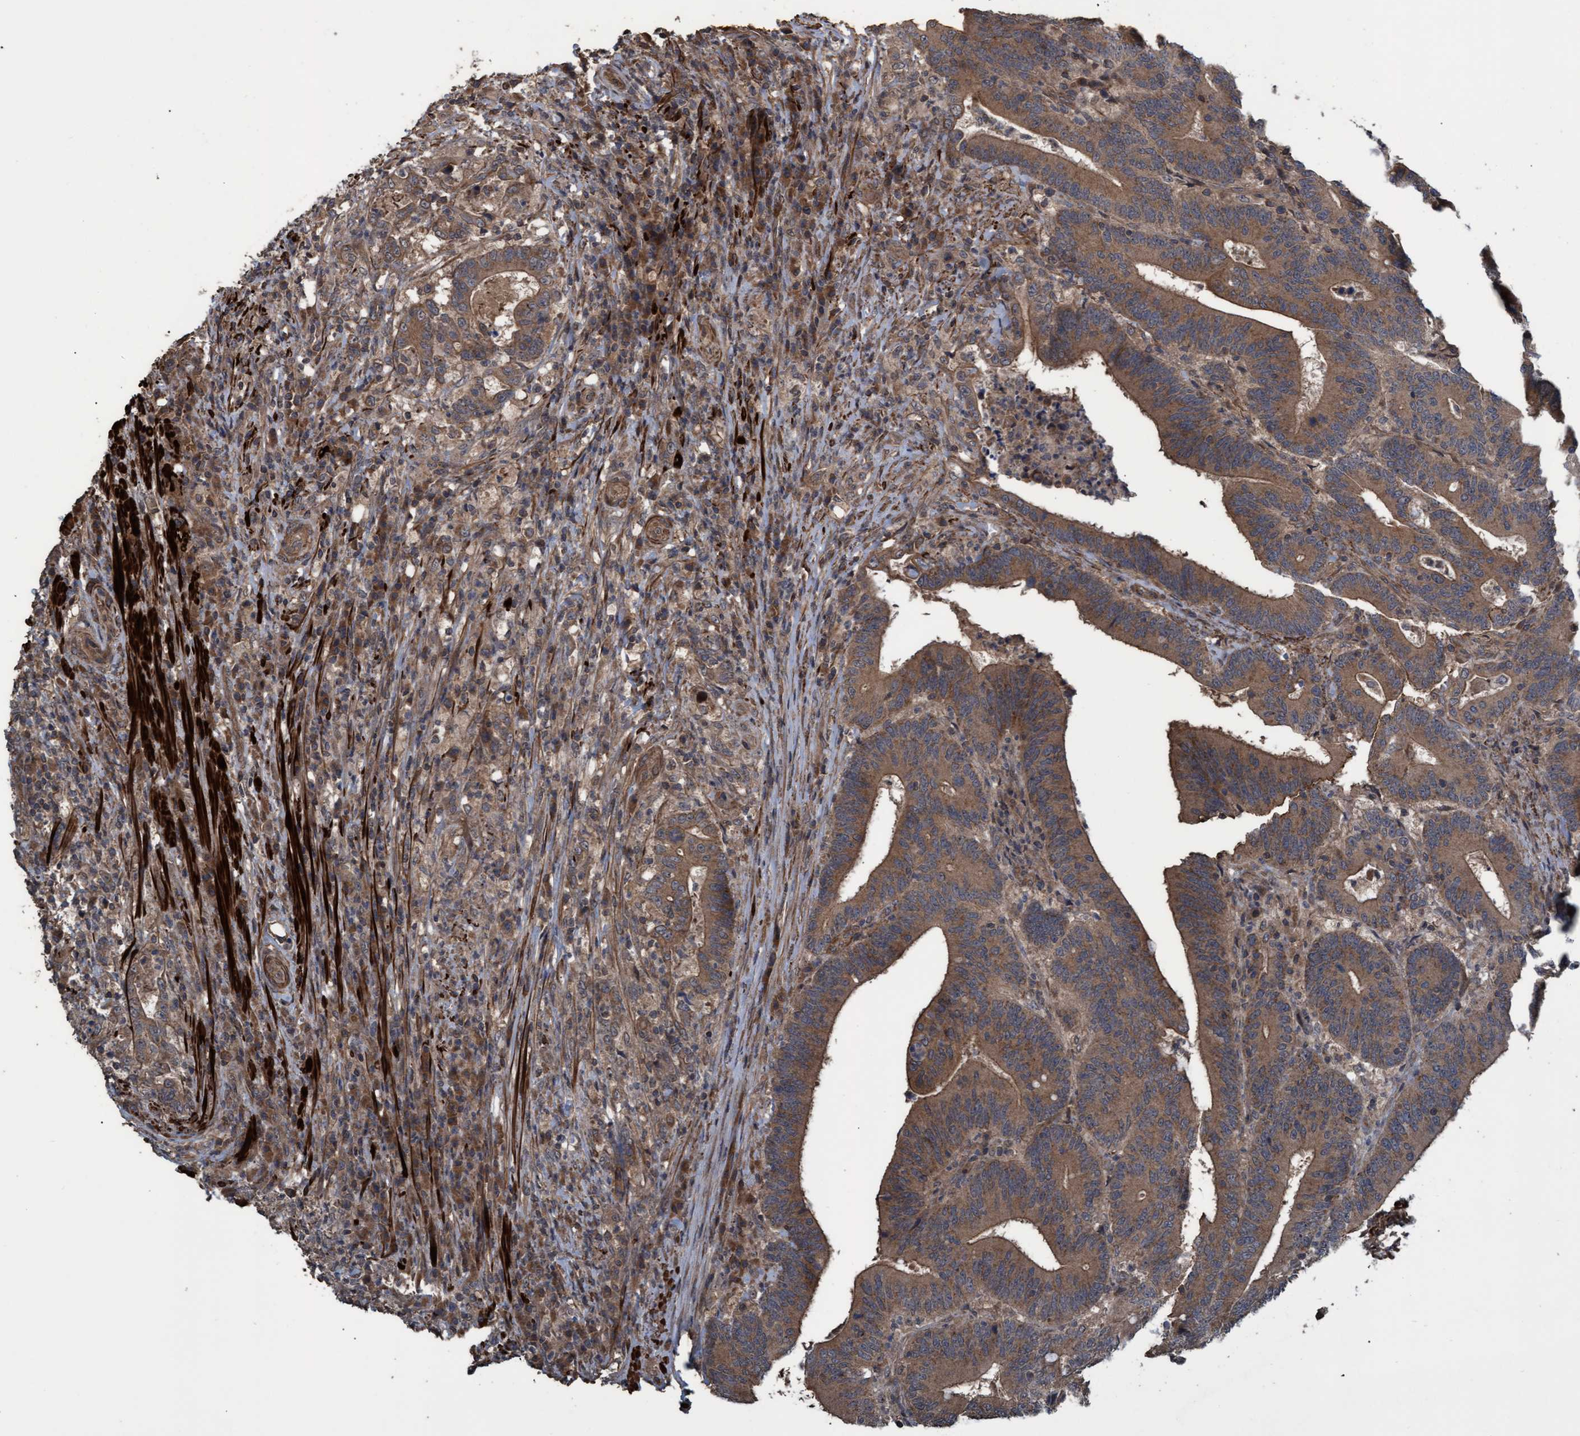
{"staining": {"intensity": "strong", "quantity": ">75%", "location": "cytoplasmic/membranous"}, "tissue": "colorectal cancer", "cell_type": "Tumor cells", "image_type": "cancer", "snomed": [{"axis": "morphology", "description": "Adenocarcinoma, NOS"}, {"axis": "topography", "description": "Colon"}], "caption": "Protein staining shows strong cytoplasmic/membranous staining in about >75% of tumor cells in adenocarcinoma (colorectal).", "gene": "GGT6", "patient": {"sex": "female", "age": 66}}